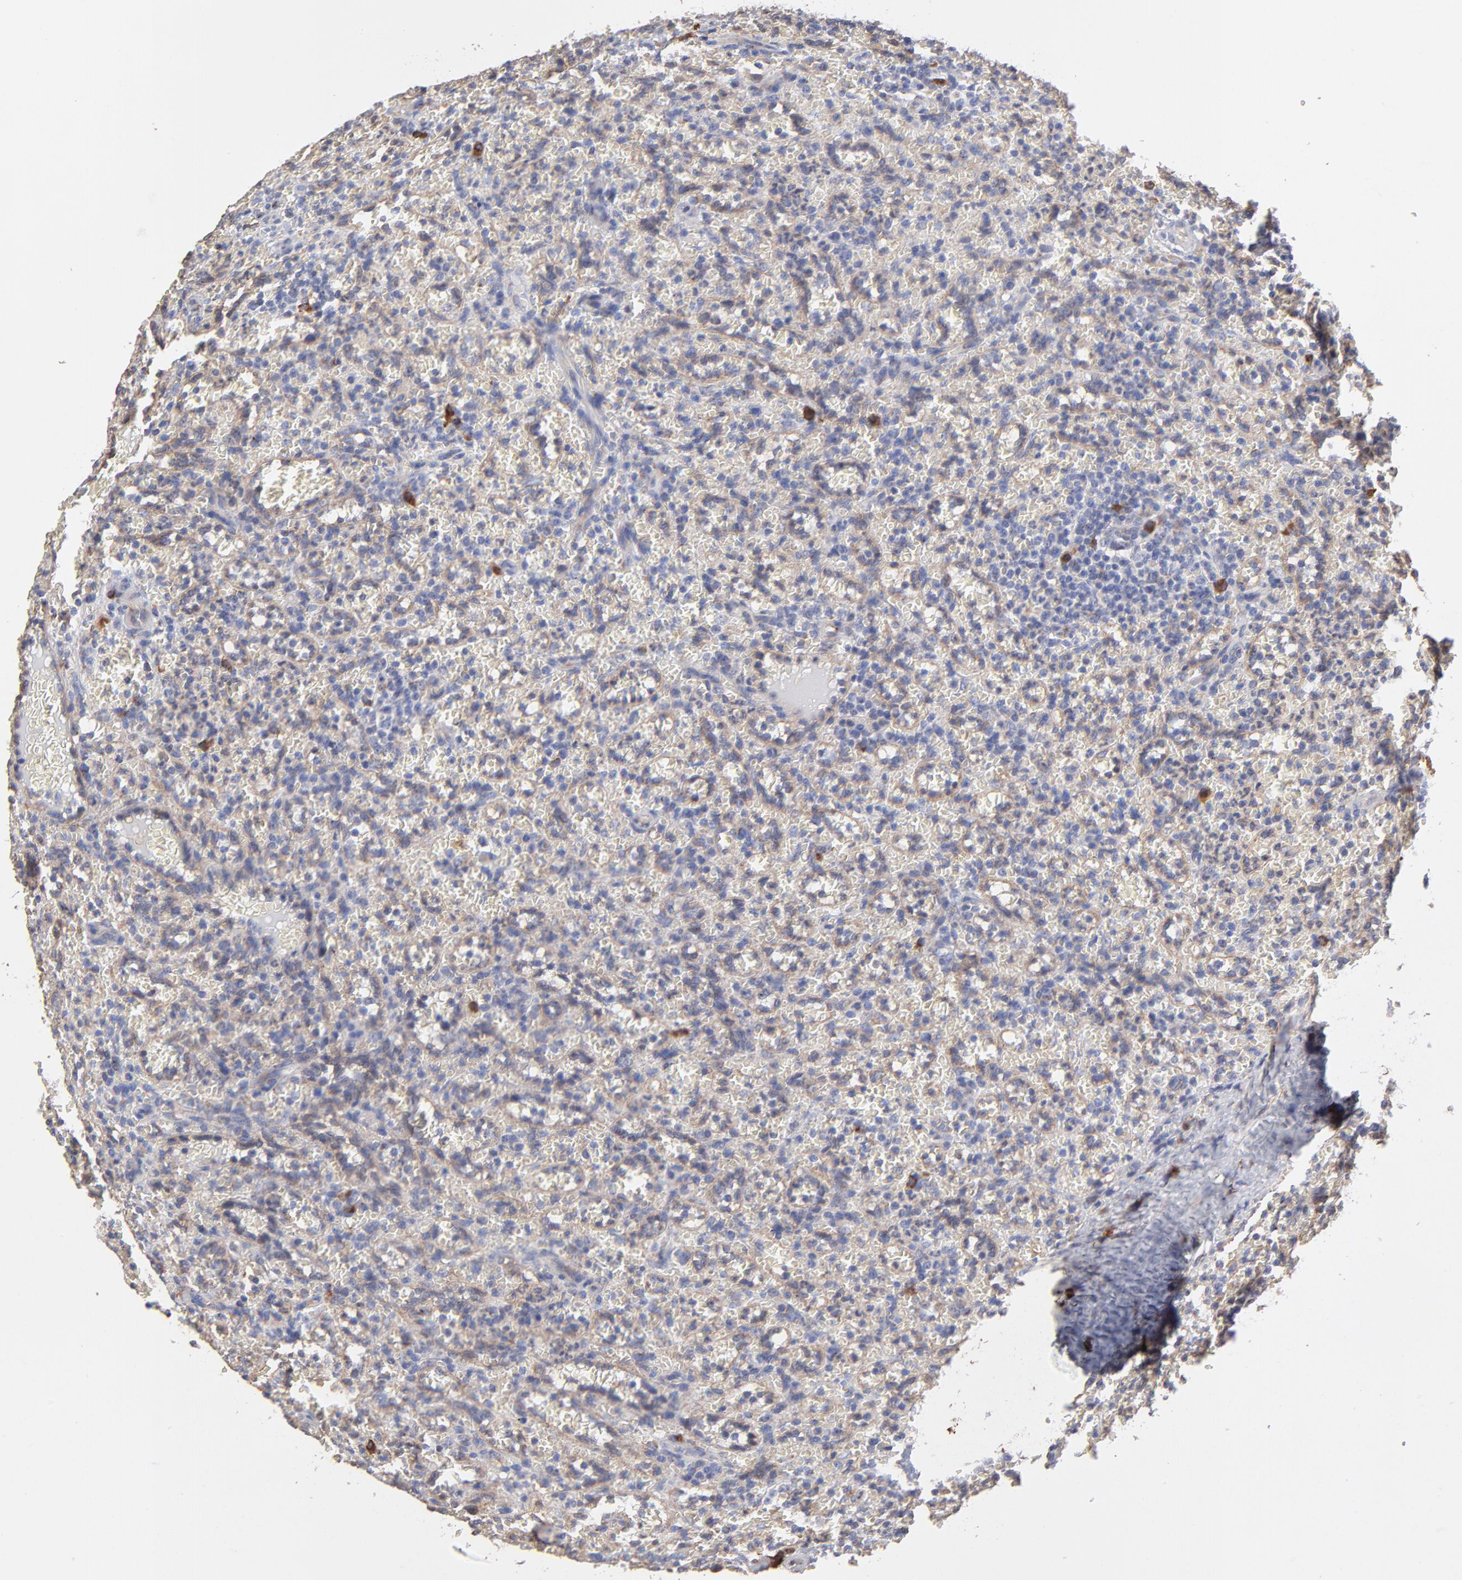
{"staining": {"intensity": "strong", "quantity": "<25%", "location": "cytoplasmic/membranous"}, "tissue": "lymphoma", "cell_type": "Tumor cells", "image_type": "cancer", "snomed": [{"axis": "morphology", "description": "Malignant lymphoma, non-Hodgkin's type, Low grade"}, {"axis": "topography", "description": "Spleen"}], "caption": "Protein staining exhibits strong cytoplasmic/membranous expression in about <25% of tumor cells in malignant lymphoma, non-Hodgkin's type (low-grade). (Brightfield microscopy of DAB IHC at high magnification).", "gene": "LMAN1", "patient": {"sex": "female", "age": 64}}